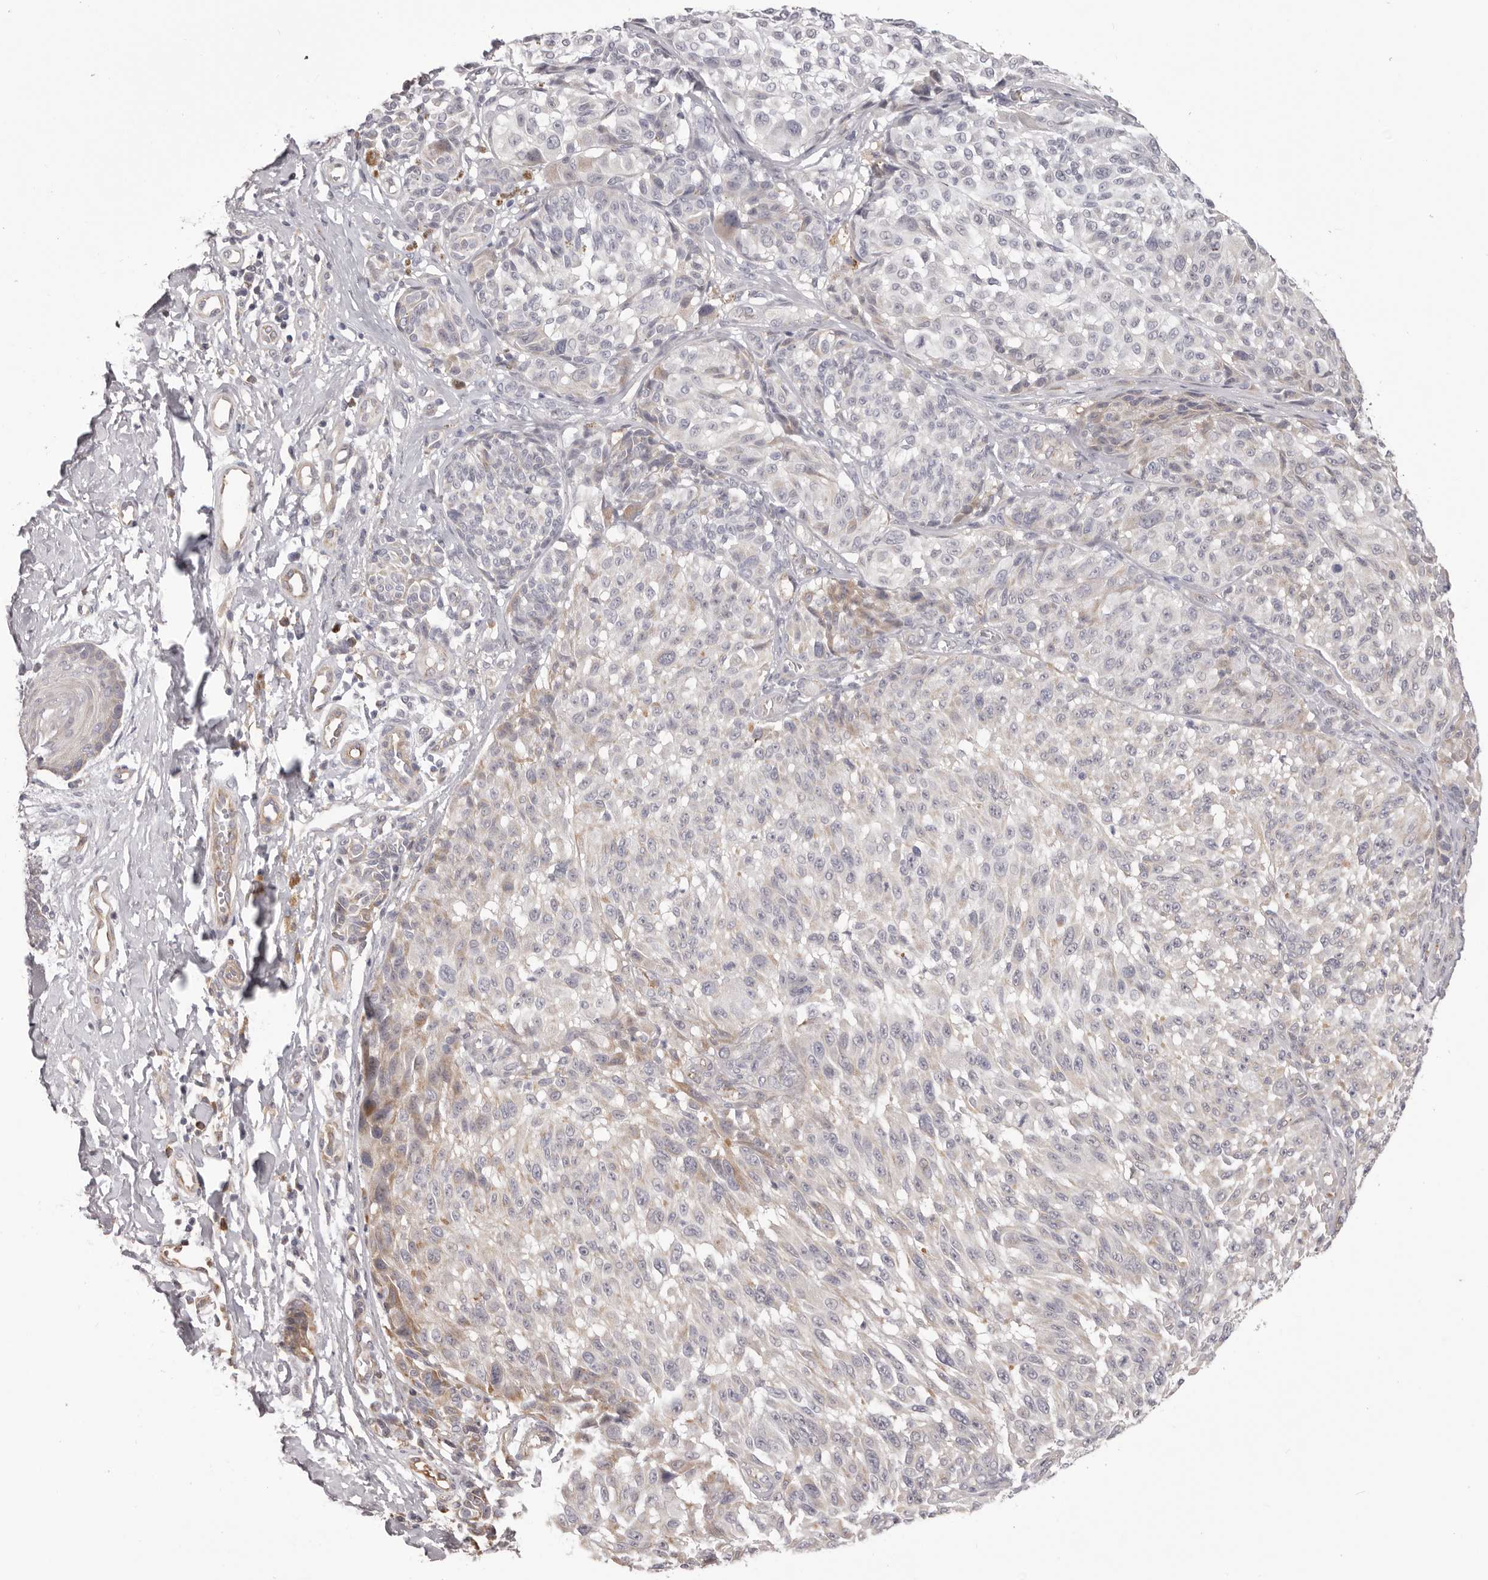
{"staining": {"intensity": "negative", "quantity": "none", "location": "none"}, "tissue": "melanoma", "cell_type": "Tumor cells", "image_type": "cancer", "snomed": [{"axis": "morphology", "description": "Malignant melanoma, NOS"}, {"axis": "topography", "description": "Skin"}], "caption": "Tumor cells are negative for brown protein staining in melanoma.", "gene": "OTUD3", "patient": {"sex": "male", "age": 83}}